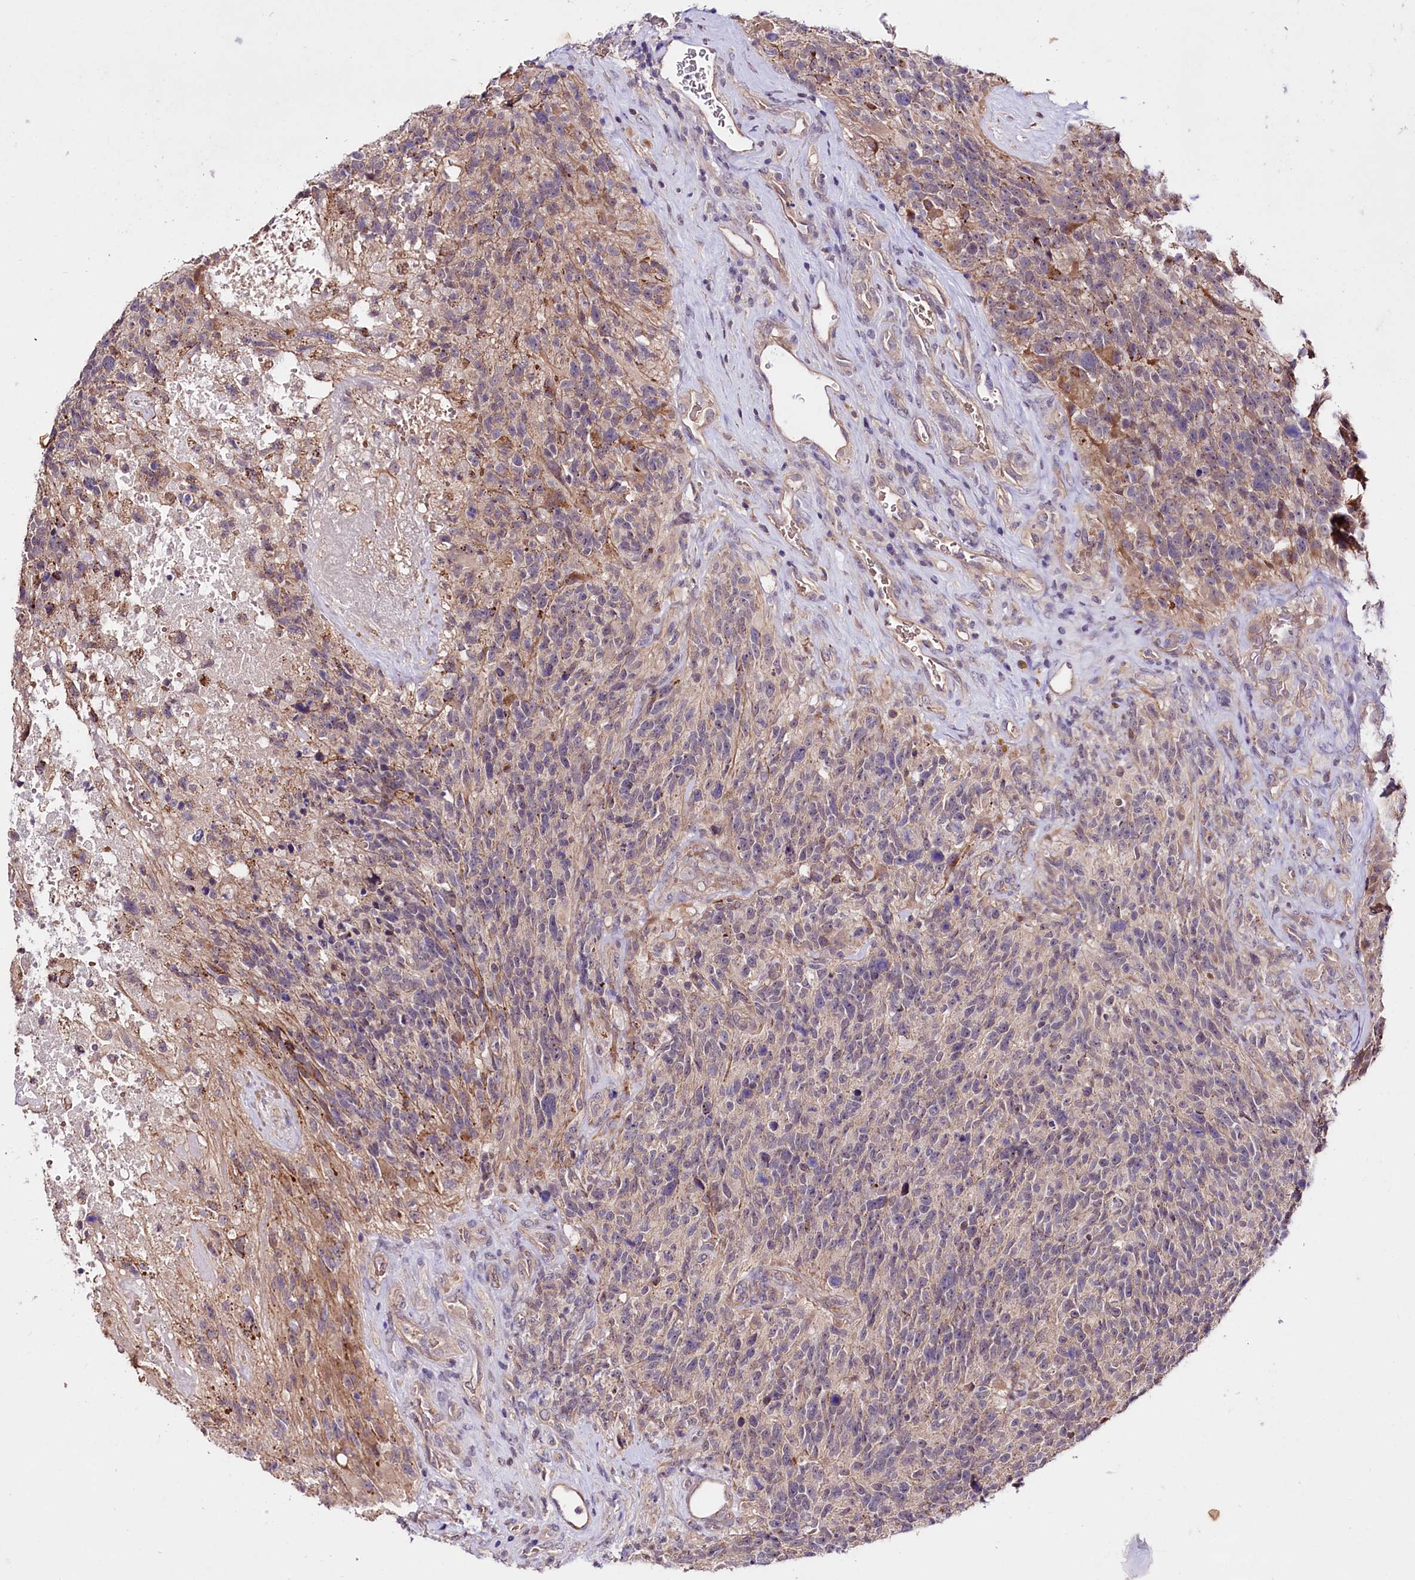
{"staining": {"intensity": "moderate", "quantity": "<25%", "location": "cytoplasmic/membranous"}, "tissue": "glioma", "cell_type": "Tumor cells", "image_type": "cancer", "snomed": [{"axis": "morphology", "description": "Glioma, malignant, High grade"}, {"axis": "topography", "description": "Brain"}], "caption": "Glioma was stained to show a protein in brown. There is low levels of moderate cytoplasmic/membranous staining in about <25% of tumor cells.", "gene": "TAFAZZIN", "patient": {"sex": "male", "age": 76}}